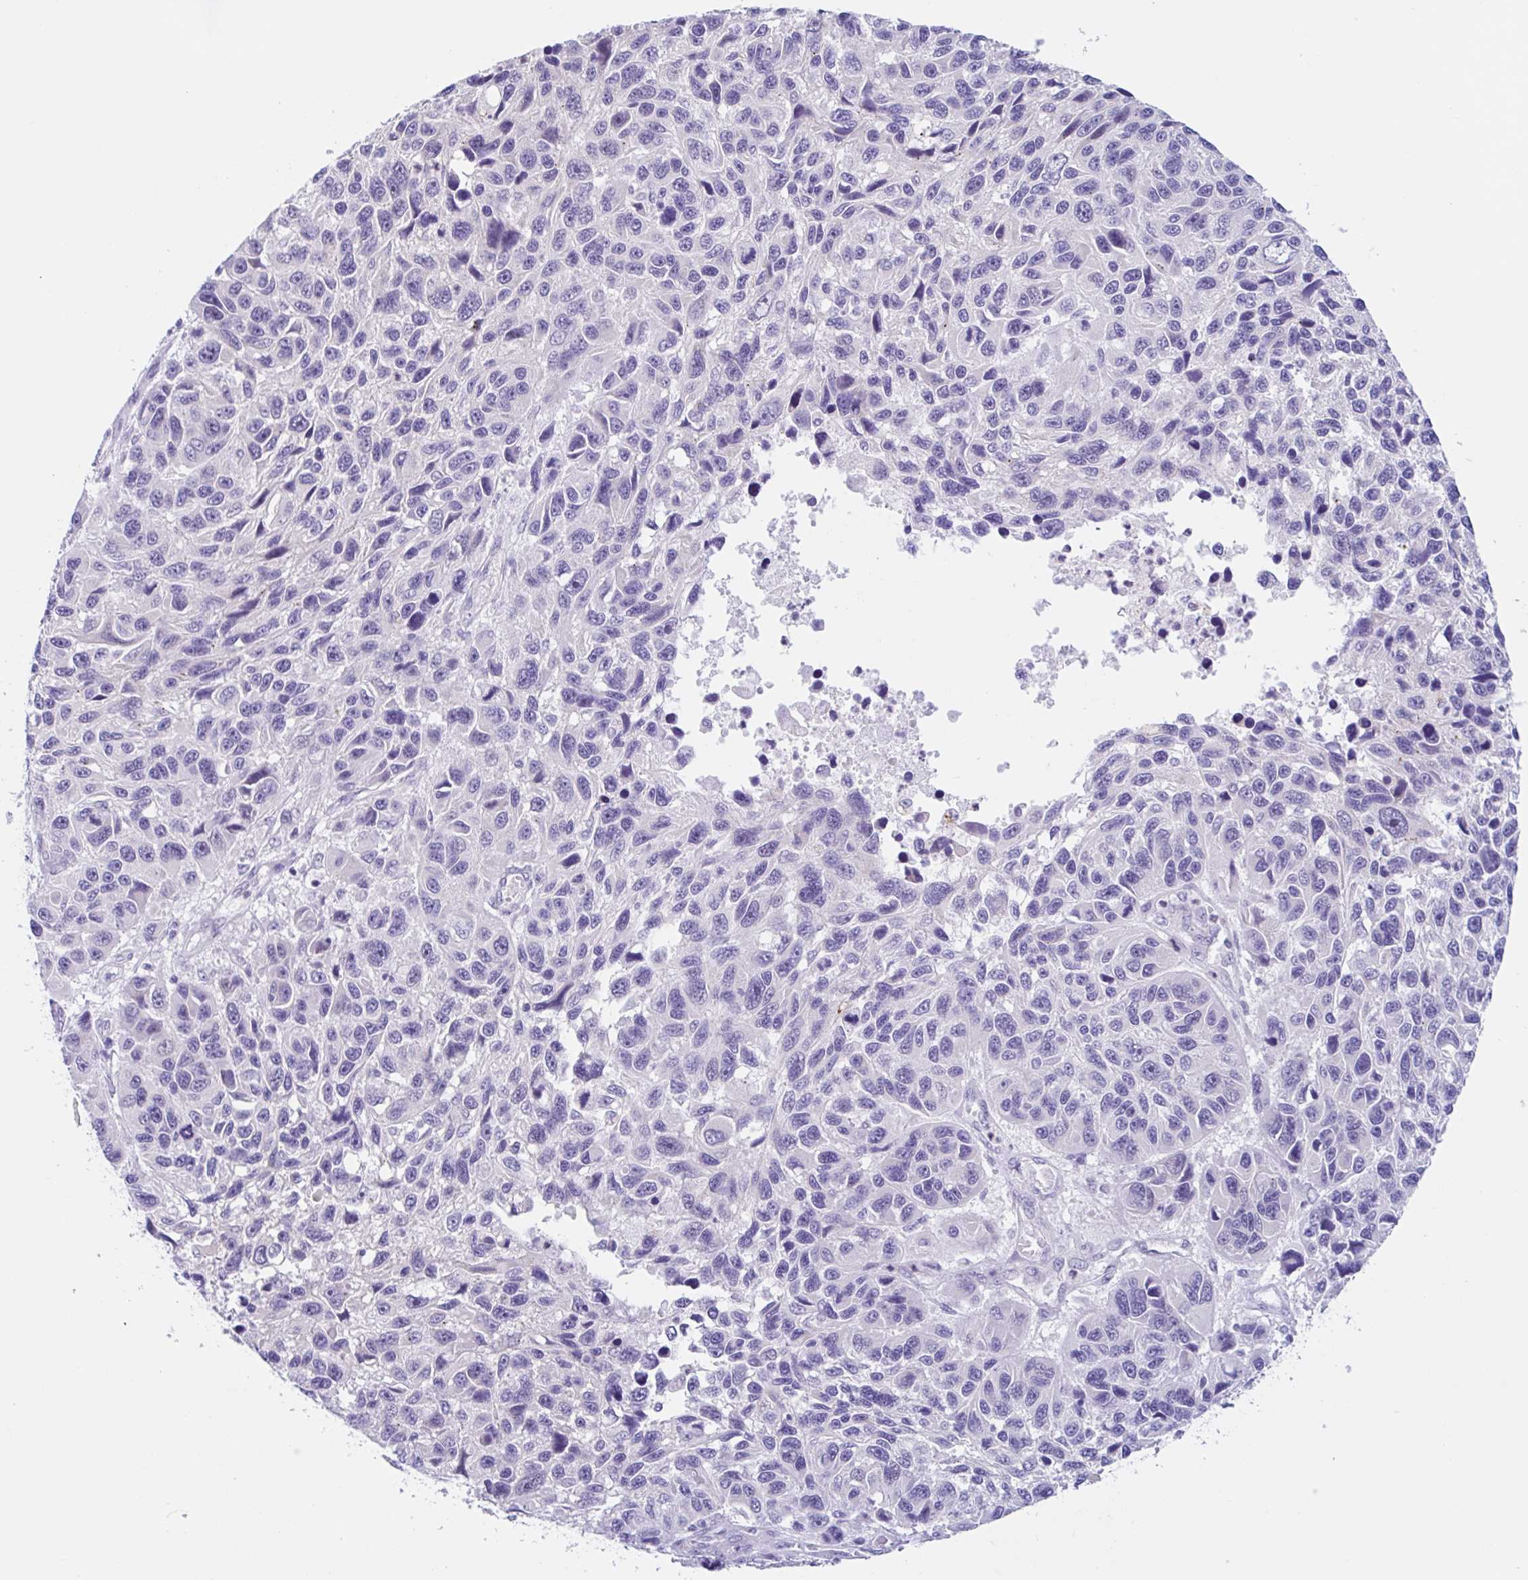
{"staining": {"intensity": "negative", "quantity": "none", "location": "none"}, "tissue": "melanoma", "cell_type": "Tumor cells", "image_type": "cancer", "snomed": [{"axis": "morphology", "description": "Malignant melanoma, NOS"}, {"axis": "topography", "description": "Skin"}], "caption": "Human melanoma stained for a protein using immunohistochemistry demonstrates no staining in tumor cells.", "gene": "OR6N2", "patient": {"sex": "male", "age": 53}}